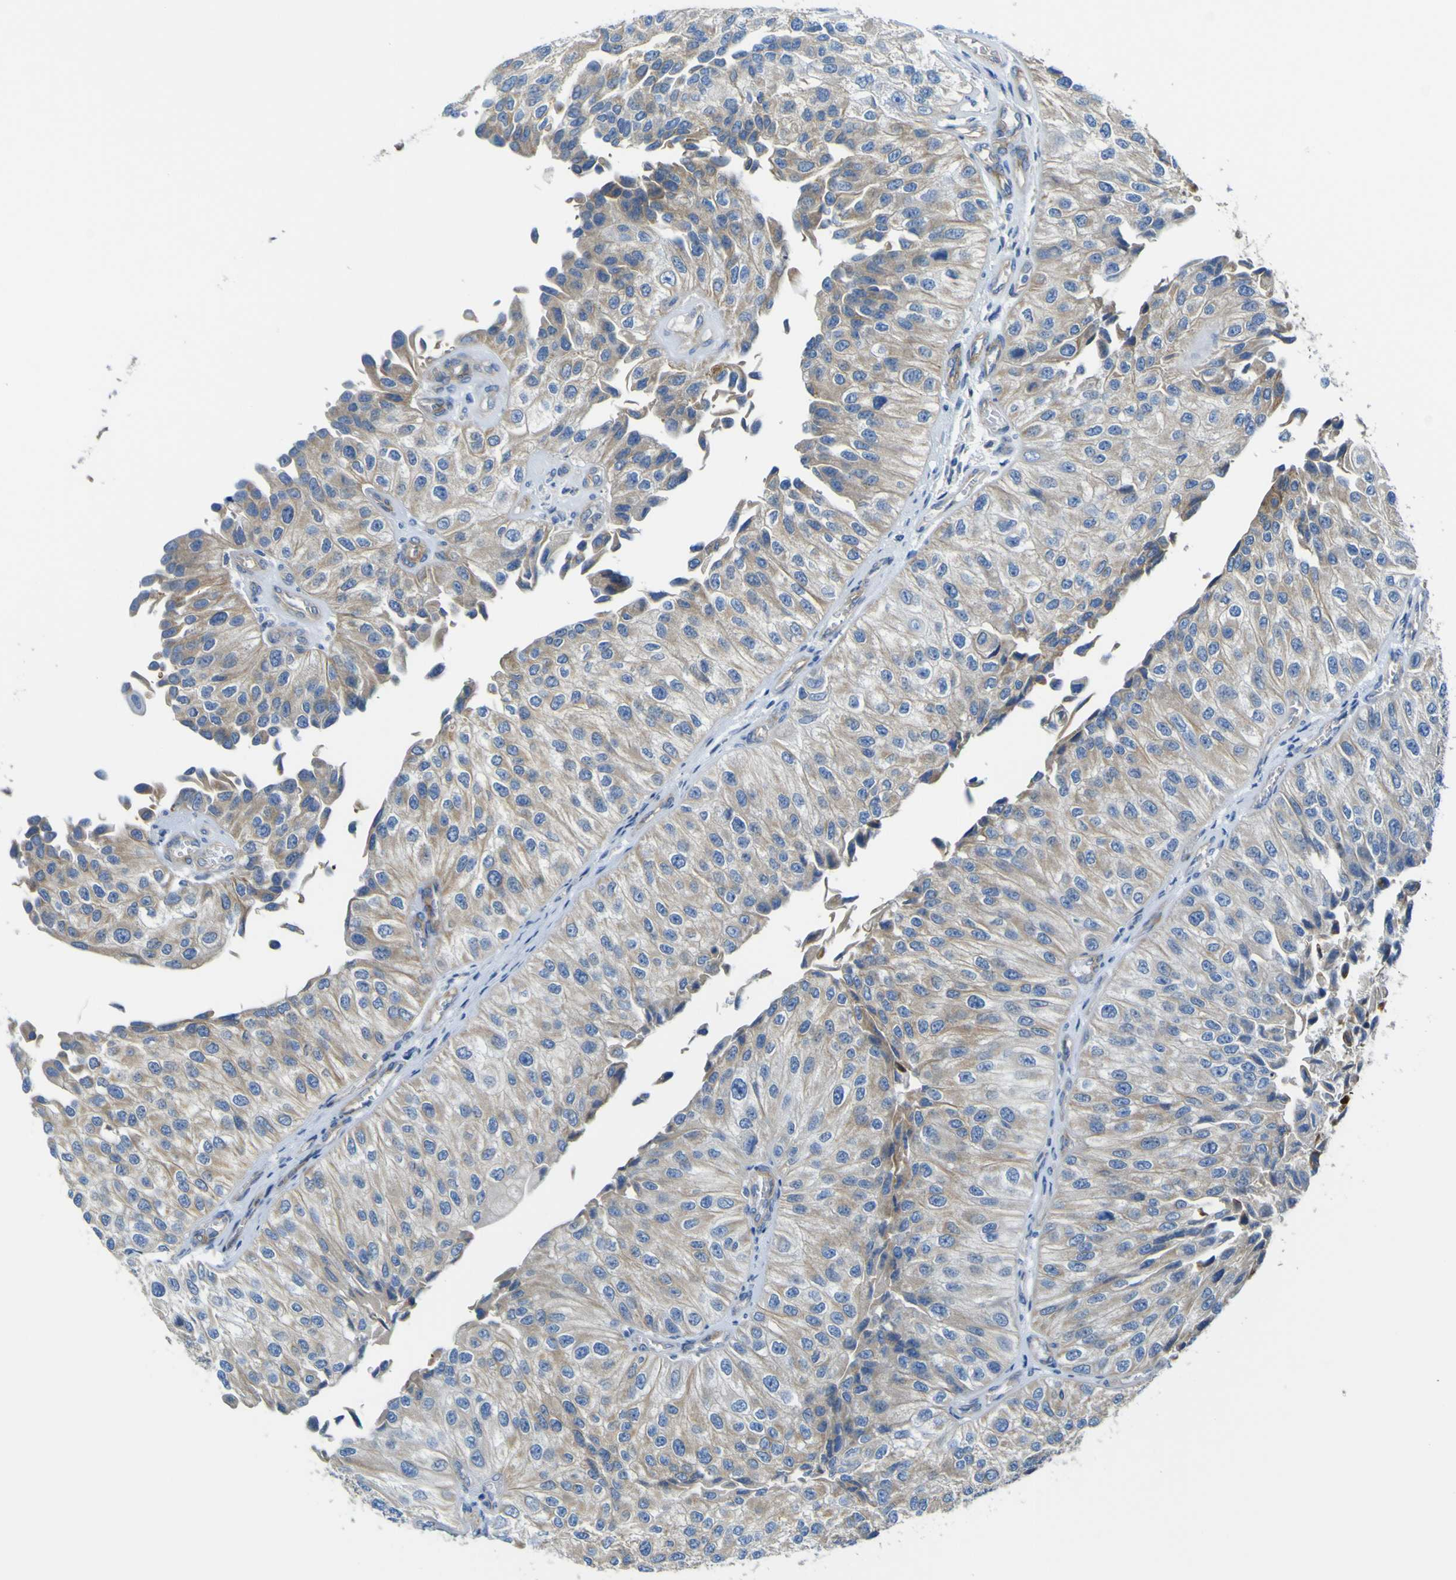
{"staining": {"intensity": "weak", "quantity": "<25%", "location": "cytoplasmic/membranous"}, "tissue": "urothelial cancer", "cell_type": "Tumor cells", "image_type": "cancer", "snomed": [{"axis": "morphology", "description": "Urothelial carcinoma, High grade"}, {"axis": "topography", "description": "Kidney"}, {"axis": "topography", "description": "Urinary bladder"}], "caption": "This is an immunohistochemistry (IHC) micrograph of human urothelial cancer. There is no staining in tumor cells.", "gene": "ADGRA2", "patient": {"sex": "male", "age": 77}}